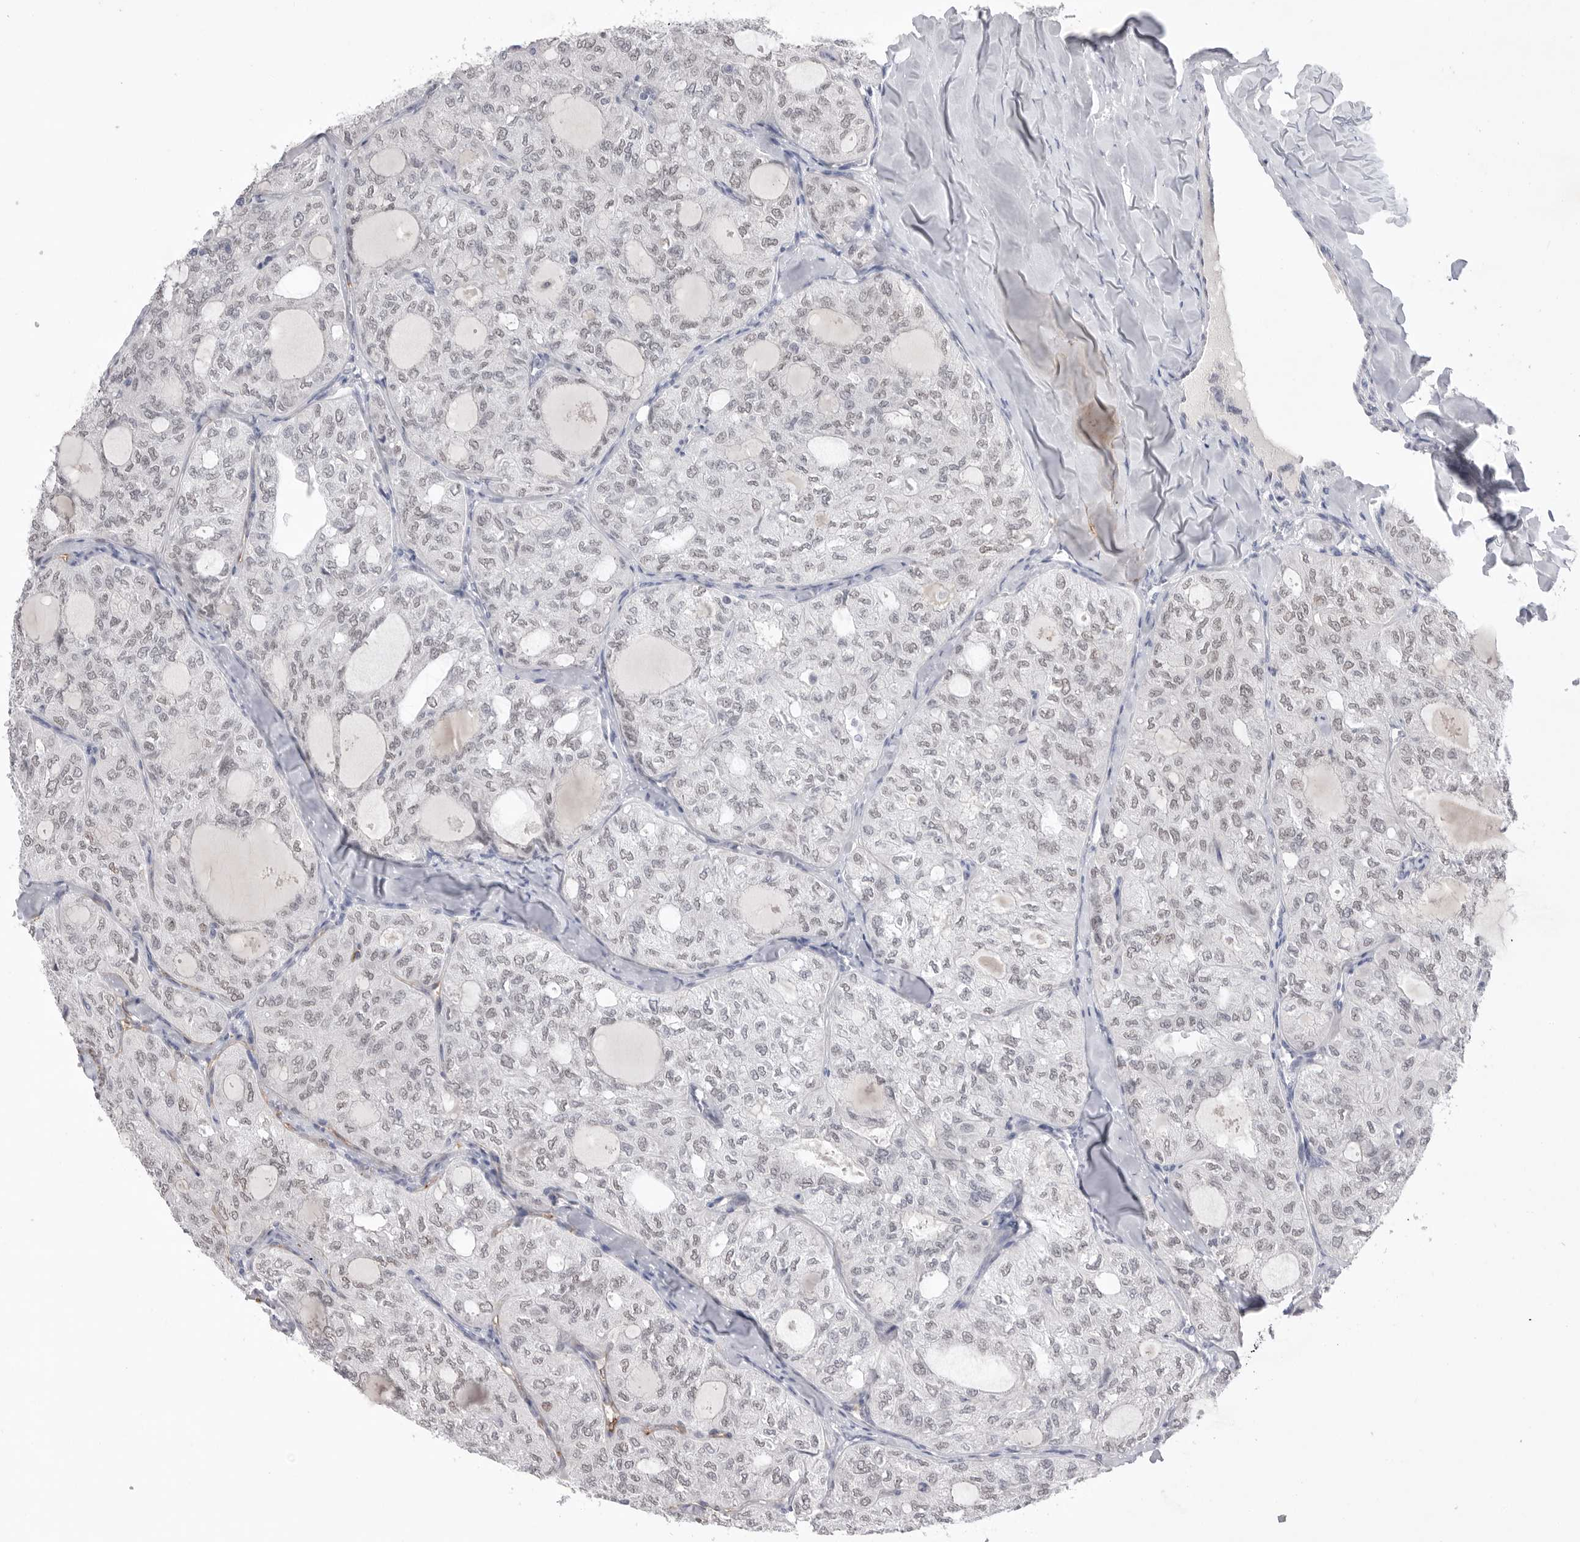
{"staining": {"intensity": "weak", "quantity": "25%-75%", "location": "nuclear"}, "tissue": "thyroid cancer", "cell_type": "Tumor cells", "image_type": "cancer", "snomed": [{"axis": "morphology", "description": "Follicular adenoma carcinoma, NOS"}, {"axis": "topography", "description": "Thyroid gland"}], "caption": "Thyroid cancer stained for a protein (brown) demonstrates weak nuclear positive staining in approximately 25%-75% of tumor cells.", "gene": "ZBTB7B", "patient": {"sex": "male", "age": 75}}